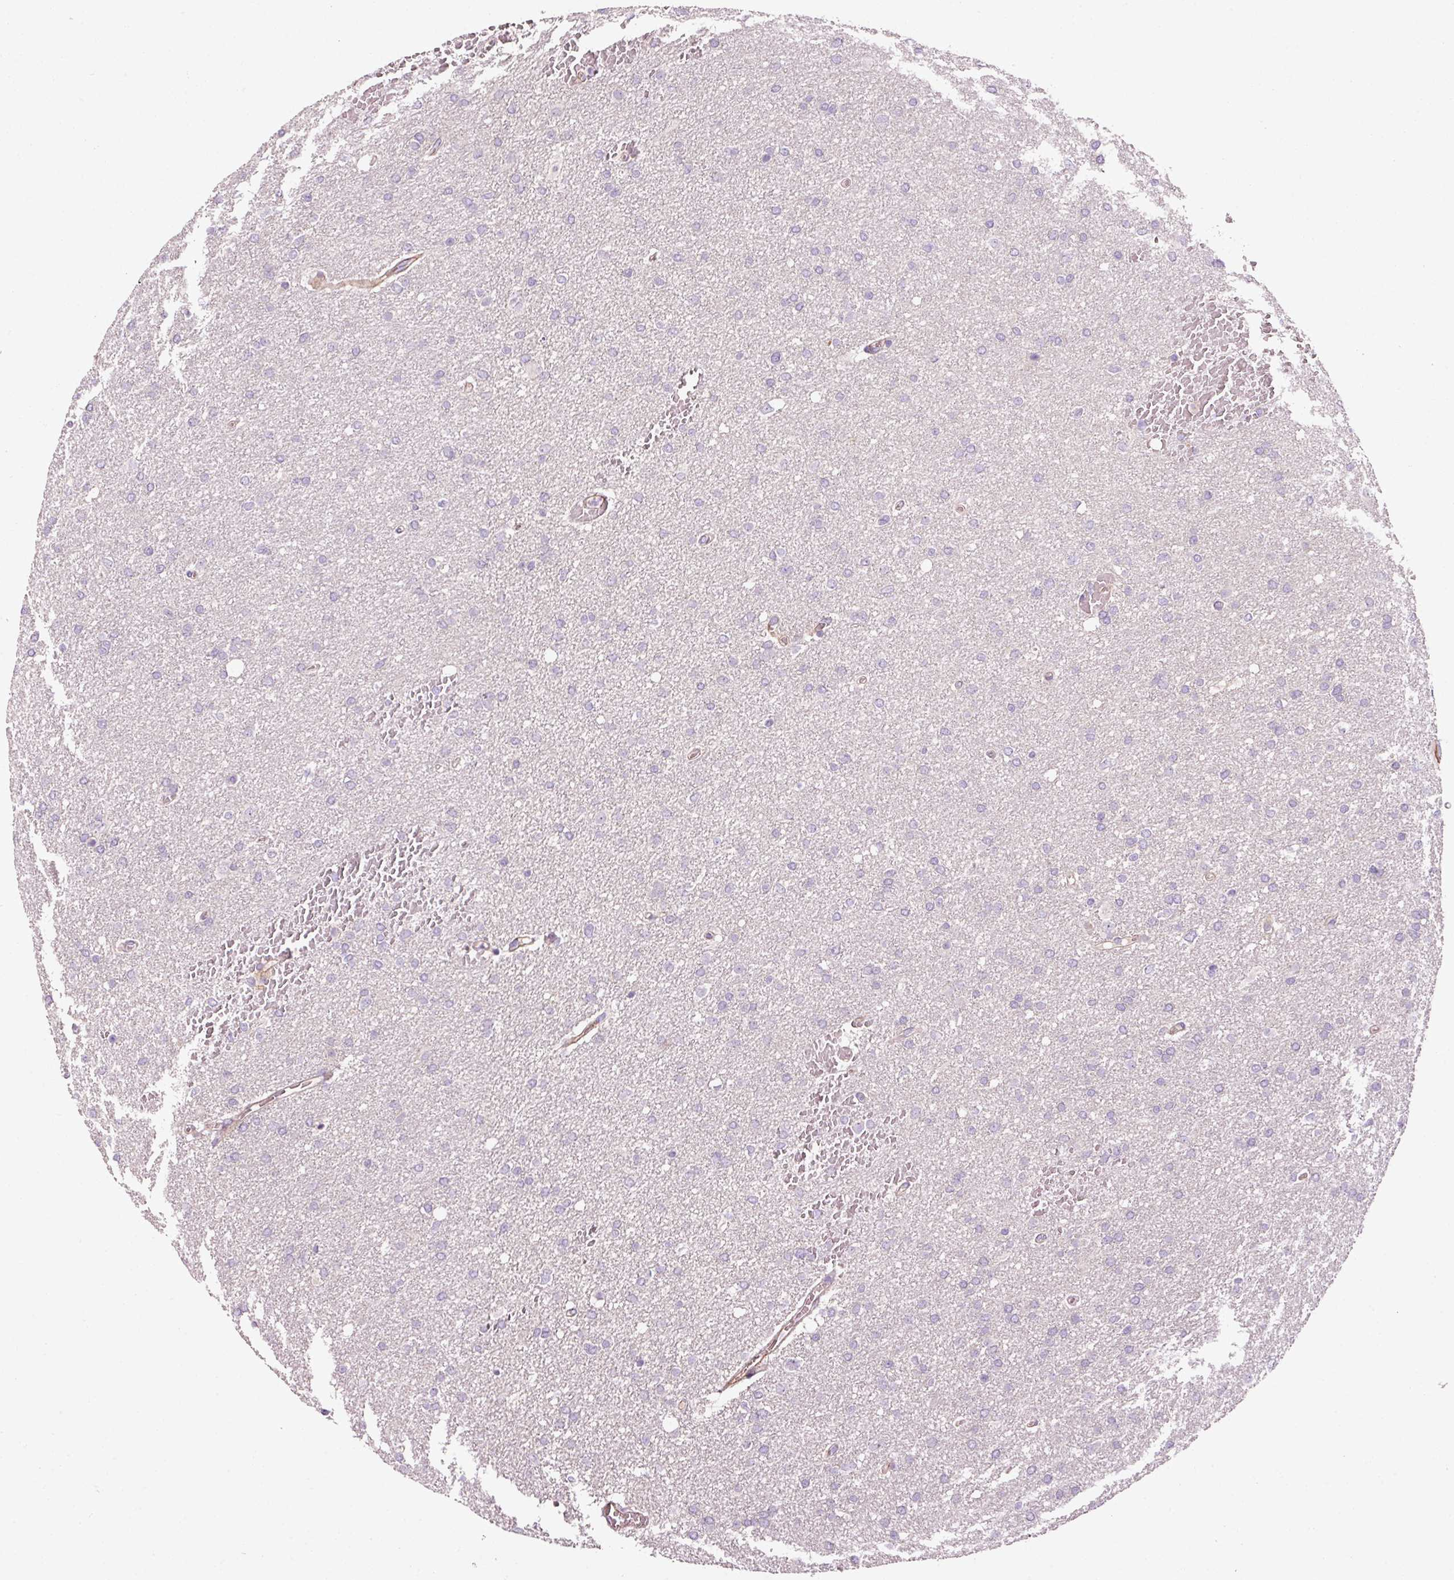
{"staining": {"intensity": "negative", "quantity": "none", "location": "none"}, "tissue": "glioma", "cell_type": "Tumor cells", "image_type": "cancer", "snomed": [{"axis": "morphology", "description": "Glioma, malignant, High grade"}, {"axis": "topography", "description": "Cerebral cortex"}], "caption": "Glioma was stained to show a protein in brown. There is no significant staining in tumor cells. (IHC, brightfield microscopy, high magnification).", "gene": "ANKRD20A1", "patient": {"sex": "female", "age": 36}}